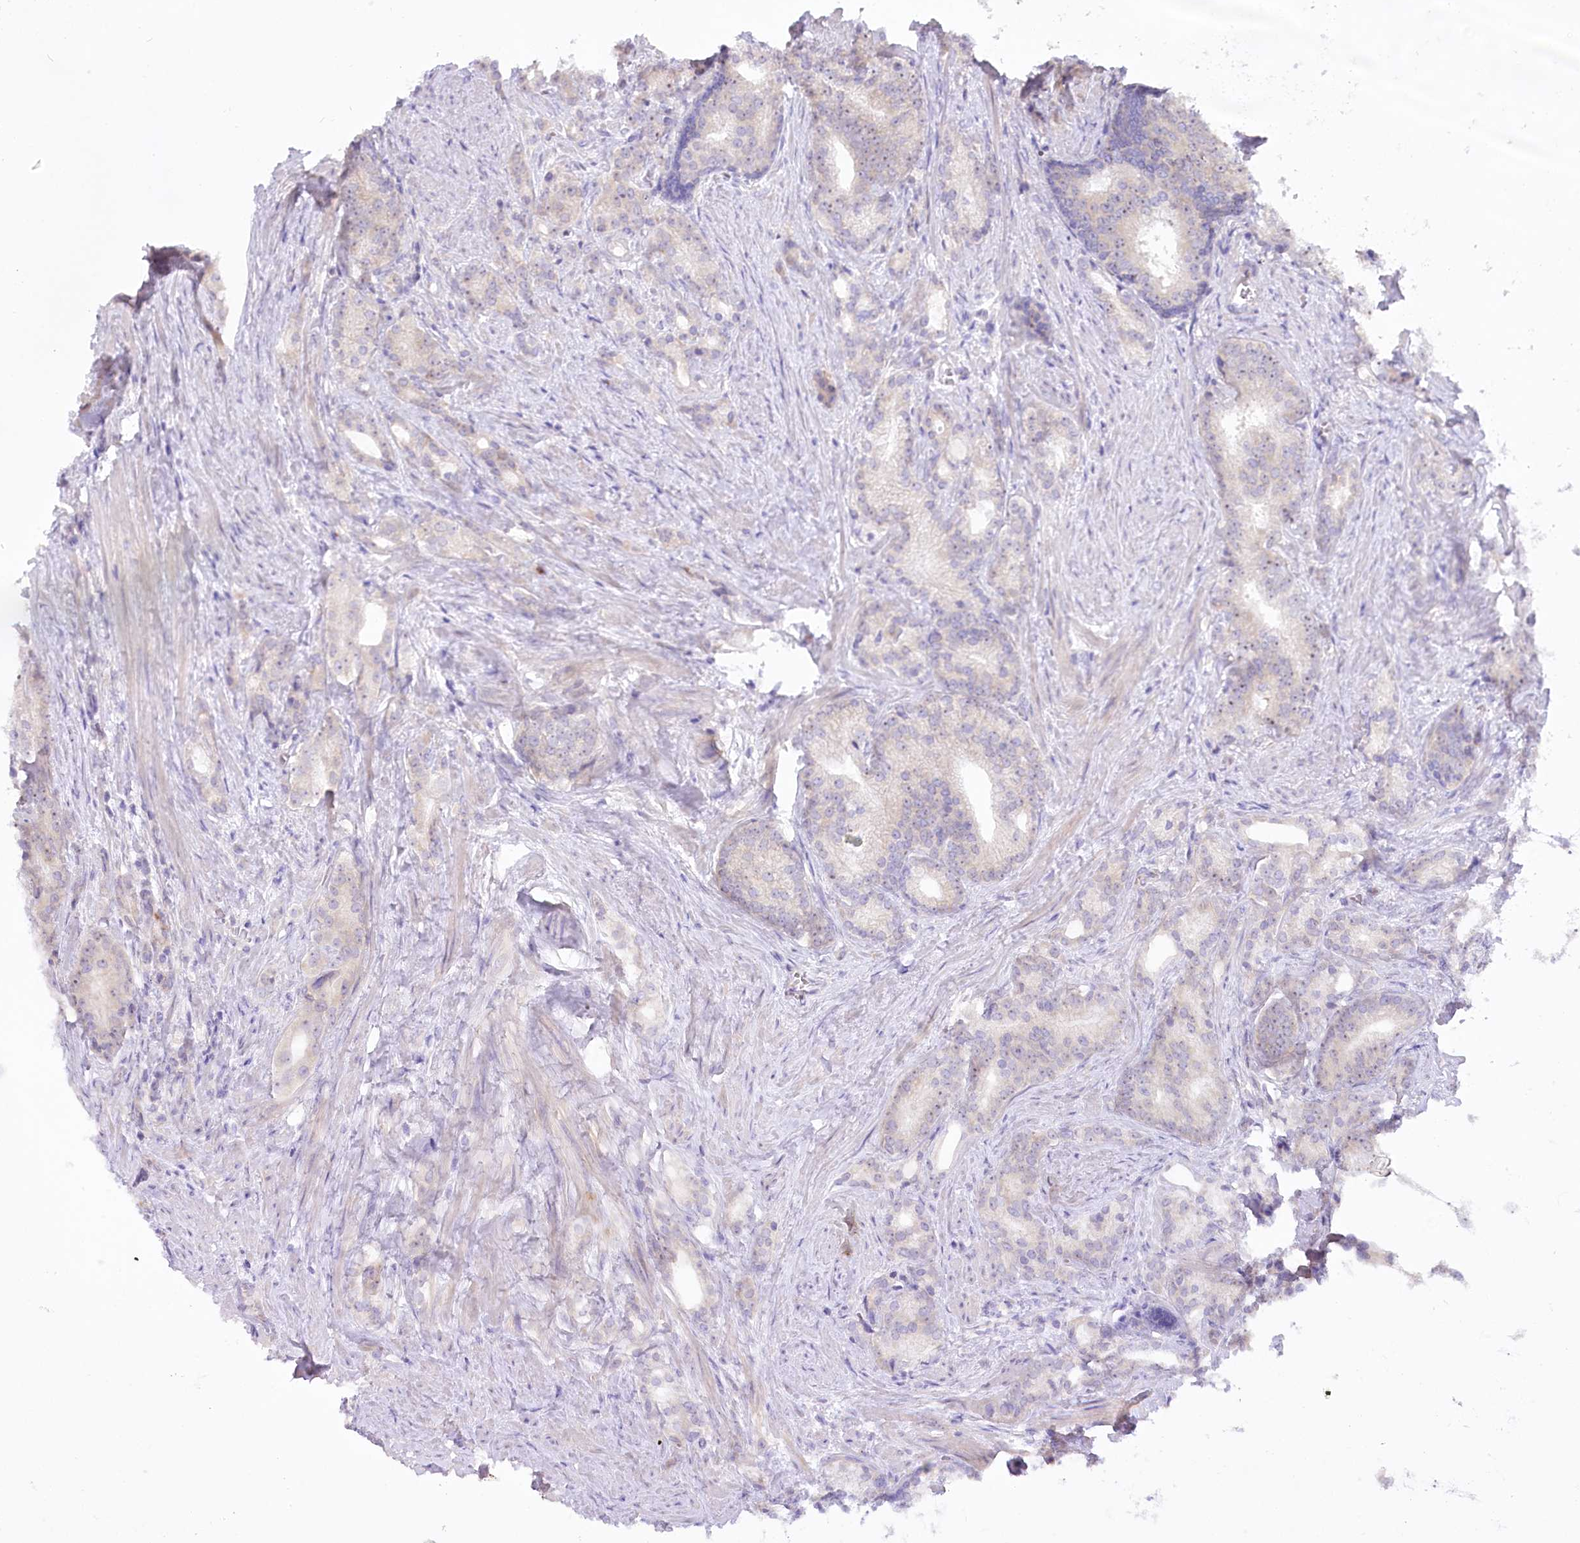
{"staining": {"intensity": "negative", "quantity": "none", "location": "none"}, "tissue": "prostate cancer", "cell_type": "Tumor cells", "image_type": "cancer", "snomed": [{"axis": "morphology", "description": "Adenocarcinoma, Low grade"}, {"axis": "topography", "description": "Prostate"}], "caption": "Tumor cells are negative for brown protein staining in adenocarcinoma (low-grade) (prostate).", "gene": "MYOZ1", "patient": {"sex": "male", "age": 71}}